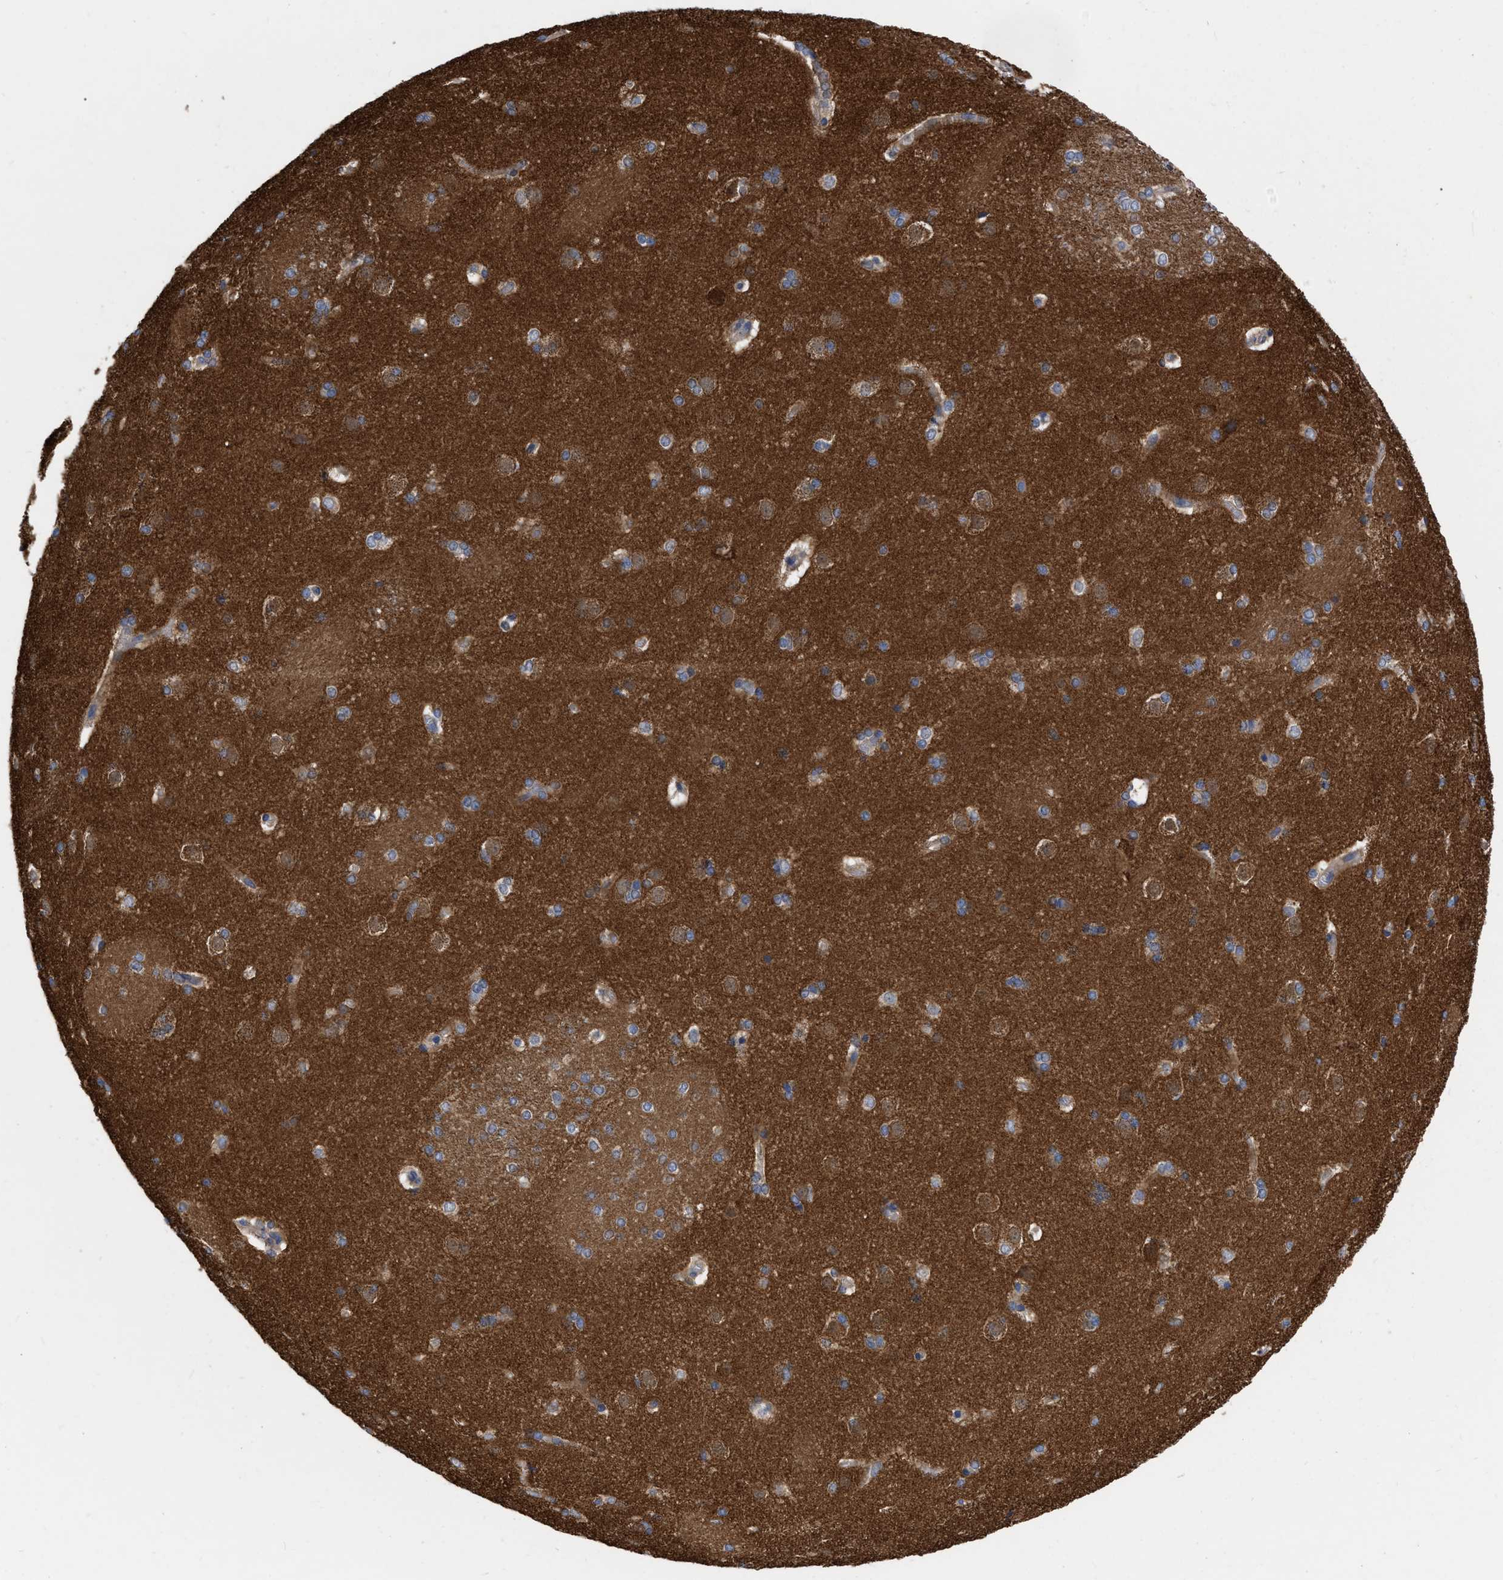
{"staining": {"intensity": "moderate", "quantity": "25%-75%", "location": "cytoplasmic/membranous"}, "tissue": "caudate", "cell_type": "Glial cells", "image_type": "normal", "snomed": [{"axis": "morphology", "description": "Normal tissue, NOS"}, {"axis": "topography", "description": "Lateral ventricle wall"}], "caption": "This micrograph shows IHC staining of benign human caudate, with medium moderate cytoplasmic/membranous expression in approximately 25%-75% of glial cells.", "gene": "CDKN2C", "patient": {"sex": "female", "age": 19}}